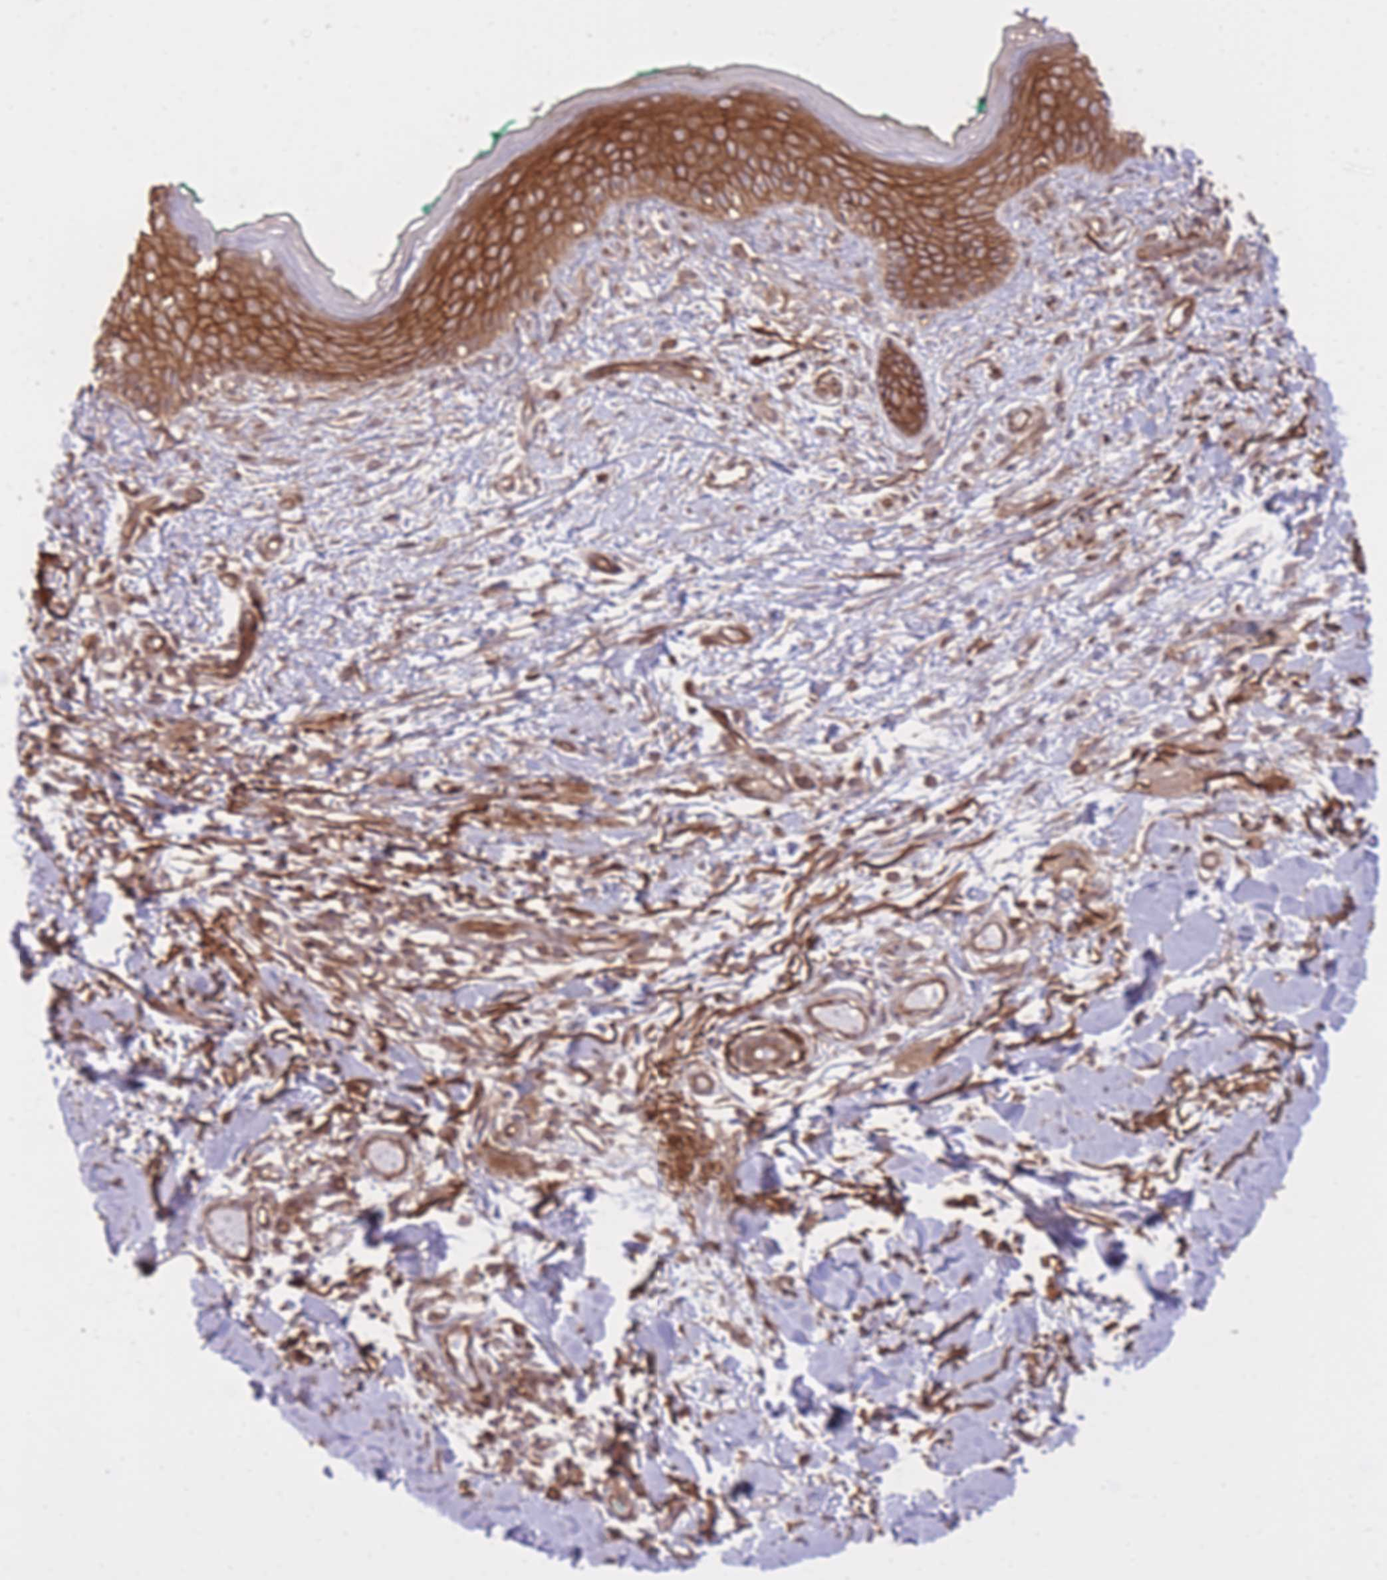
{"staining": {"intensity": "moderate", "quantity": ">75%", "location": "cytoplasmic/membranous"}, "tissue": "skin", "cell_type": "Fibroblasts", "image_type": "normal", "snomed": [{"axis": "morphology", "description": "Normal tissue, NOS"}, {"axis": "morphology", "description": "Malignant melanoma, NOS"}, {"axis": "topography", "description": "Skin"}], "caption": "The image shows staining of benign skin, revealing moderate cytoplasmic/membranous protein expression (brown color) within fibroblasts. (Brightfield microscopy of DAB IHC at high magnification).", "gene": "PLD1", "patient": {"sex": "male", "age": 62}}